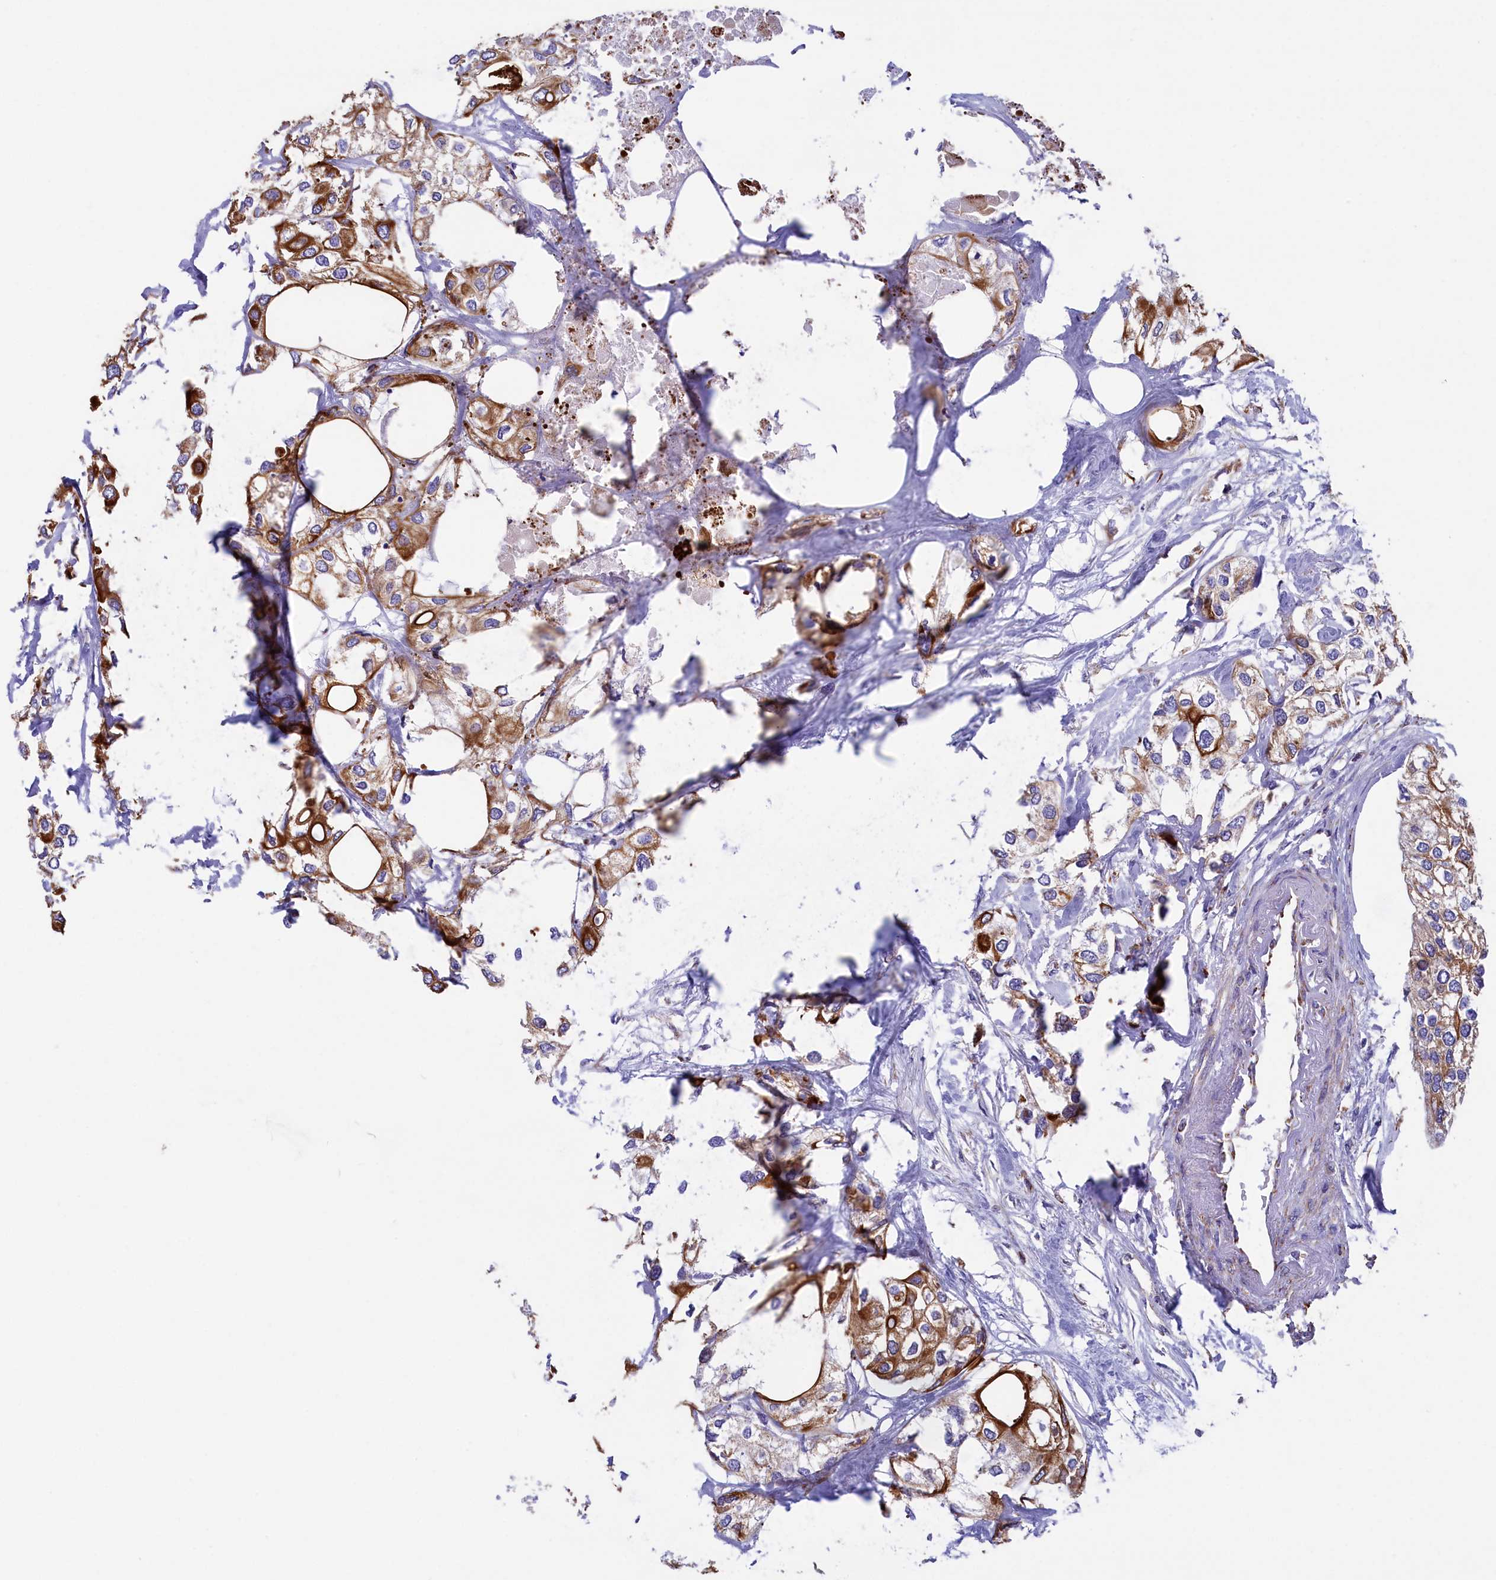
{"staining": {"intensity": "moderate", "quantity": ">75%", "location": "cytoplasmic/membranous"}, "tissue": "urothelial cancer", "cell_type": "Tumor cells", "image_type": "cancer", "snomed": [{"axis": "morphology", "description": "Urothelial carcinoma, High grade"}, {"axis": "topography", "description": "Urinary bladder"}], "caption": "Human urothelial cancer stained with a brown dye exhibits moderate cytoplasmic/membranous positive positivity in approximately >75% of tumor cells.", "gene": "GATB", "patient": {"sex": "male", "age": 64}}